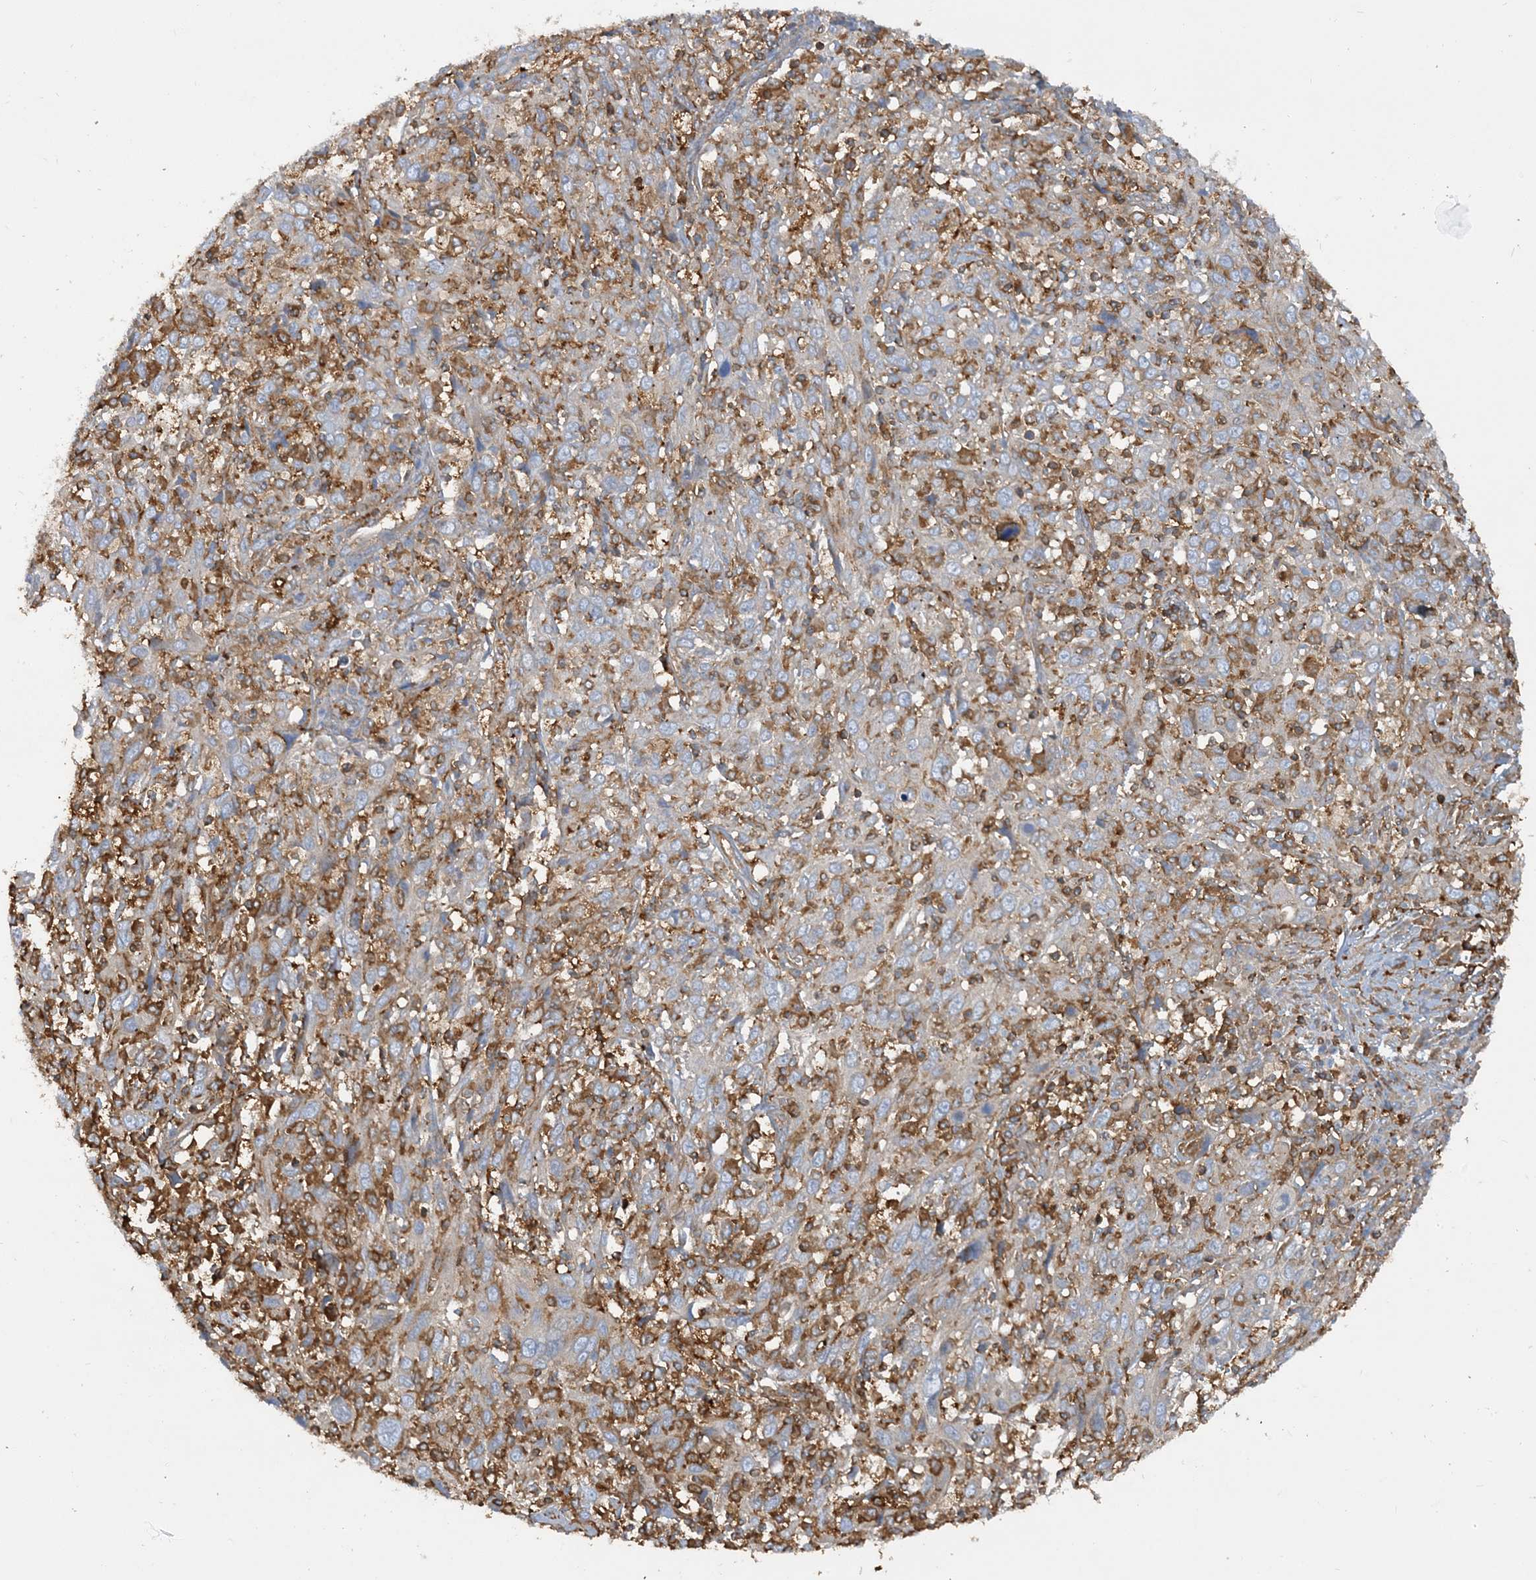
{"staining": {"intensity": "moderate", "quantity": "<25%", "location": "cytoplasmic/membranous"}, "tissue": "cervical cancer", "cell_type": "Tumor cells", "image_type": "cancer", "snomed": [{"axis": "morphology", "description": "Squamous cell carcinoma, NOS"}, {"axis": "topography", "description": "Cervix"}], "caption": "Moderate cytoplasmic/membranous staining is appreciated in about <25% of tumor cells in cervical squamous cell carcinoma. (Brightfield microscopy of DAB IHC at high magnification).", "gene": "SFMBT2", "patient": {"sex": "female", "age": 46}}